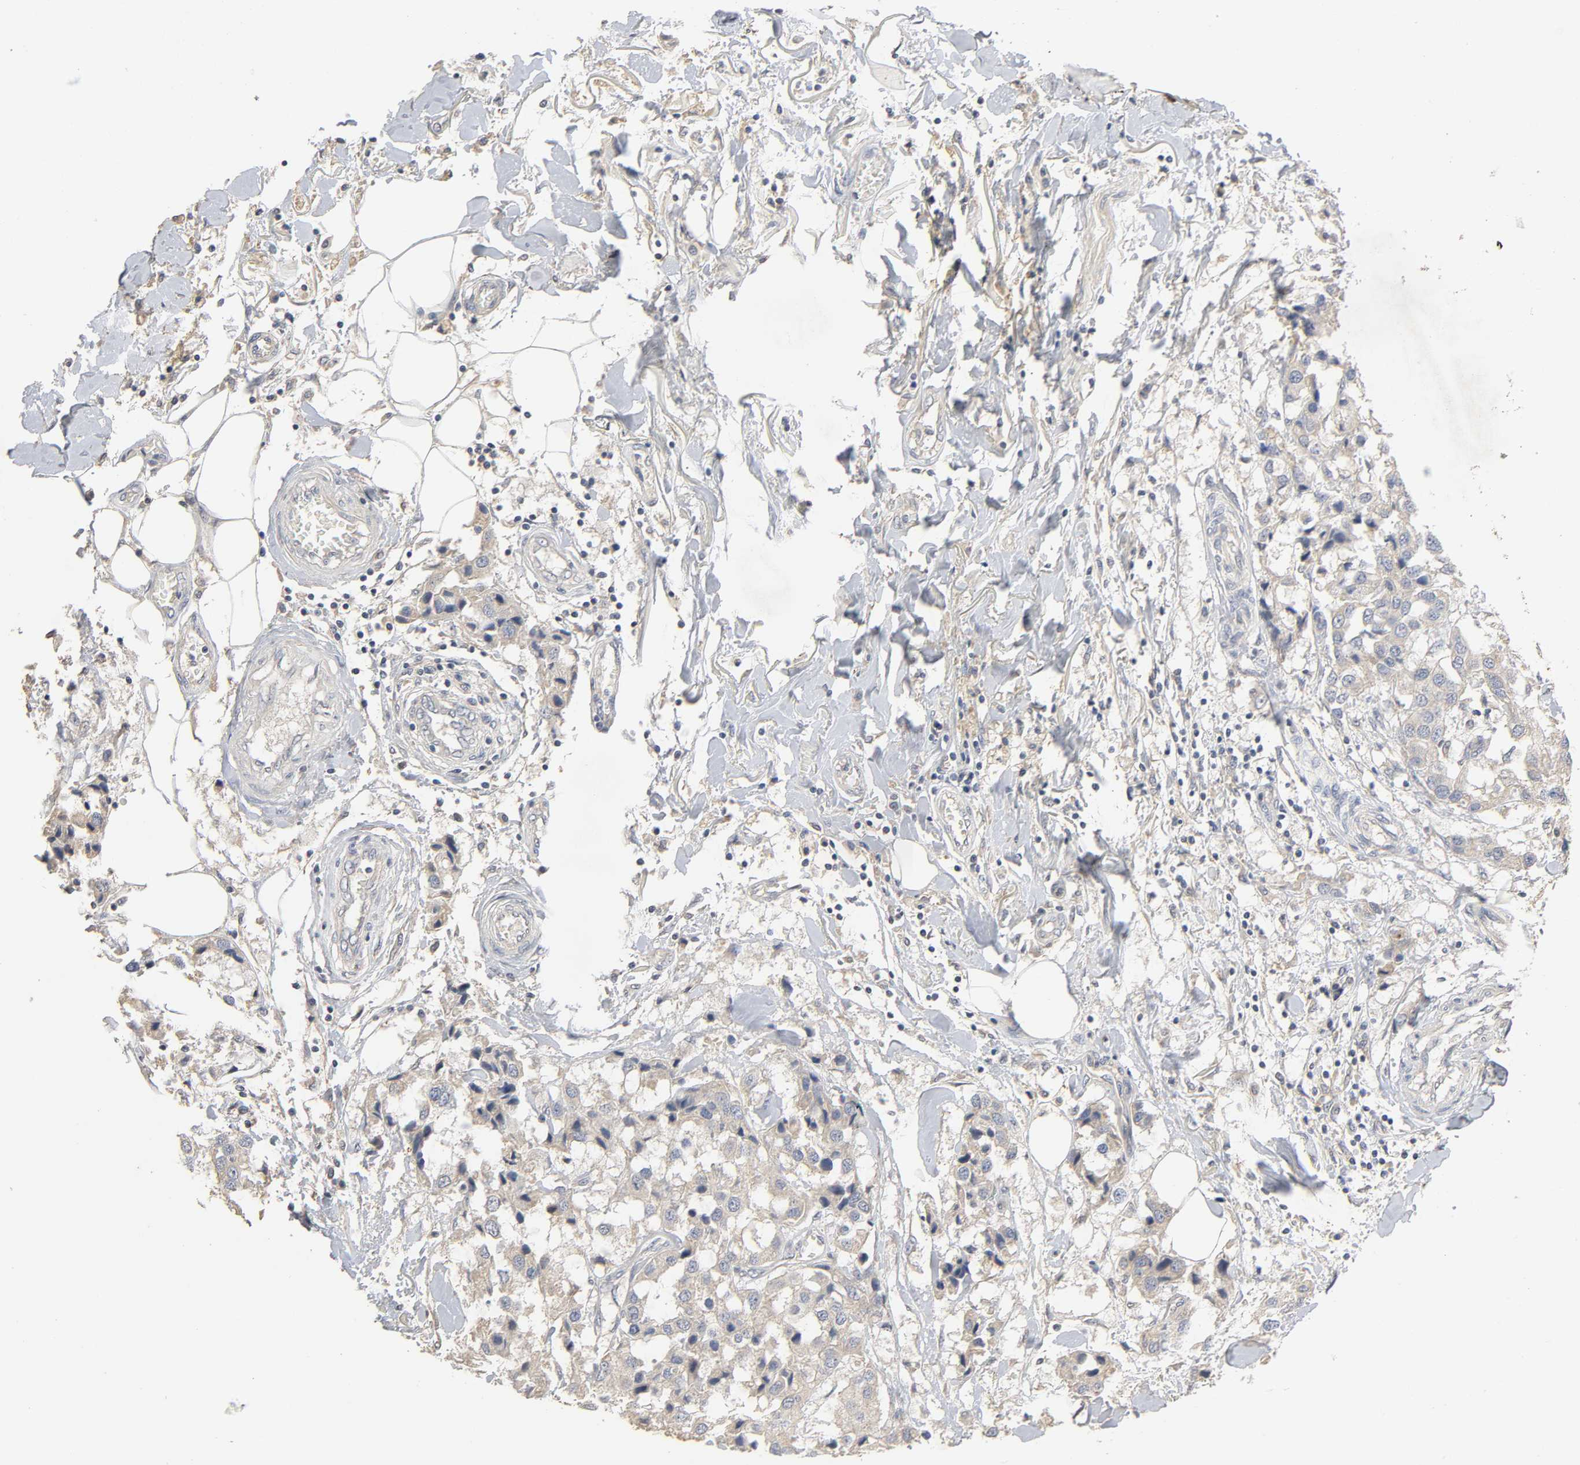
{"staining": {"intensity": "negative", "quantity": "none", "location": "none"}, "tissue": "breast cancer", "cell_type": "Tumor cells", "image_type": "cancer", "snomed": [{"axis": "morphology", "description": "Duct carcinoma"}, {"axis": "topography", "description": "Breast"}], "caption": "Histopathology image shows no protein expression in tumor cells of breast intraductal carcinoma tissue.", "gene": "SLC10A2", "patient": {"sex": "female", "age": 80}}